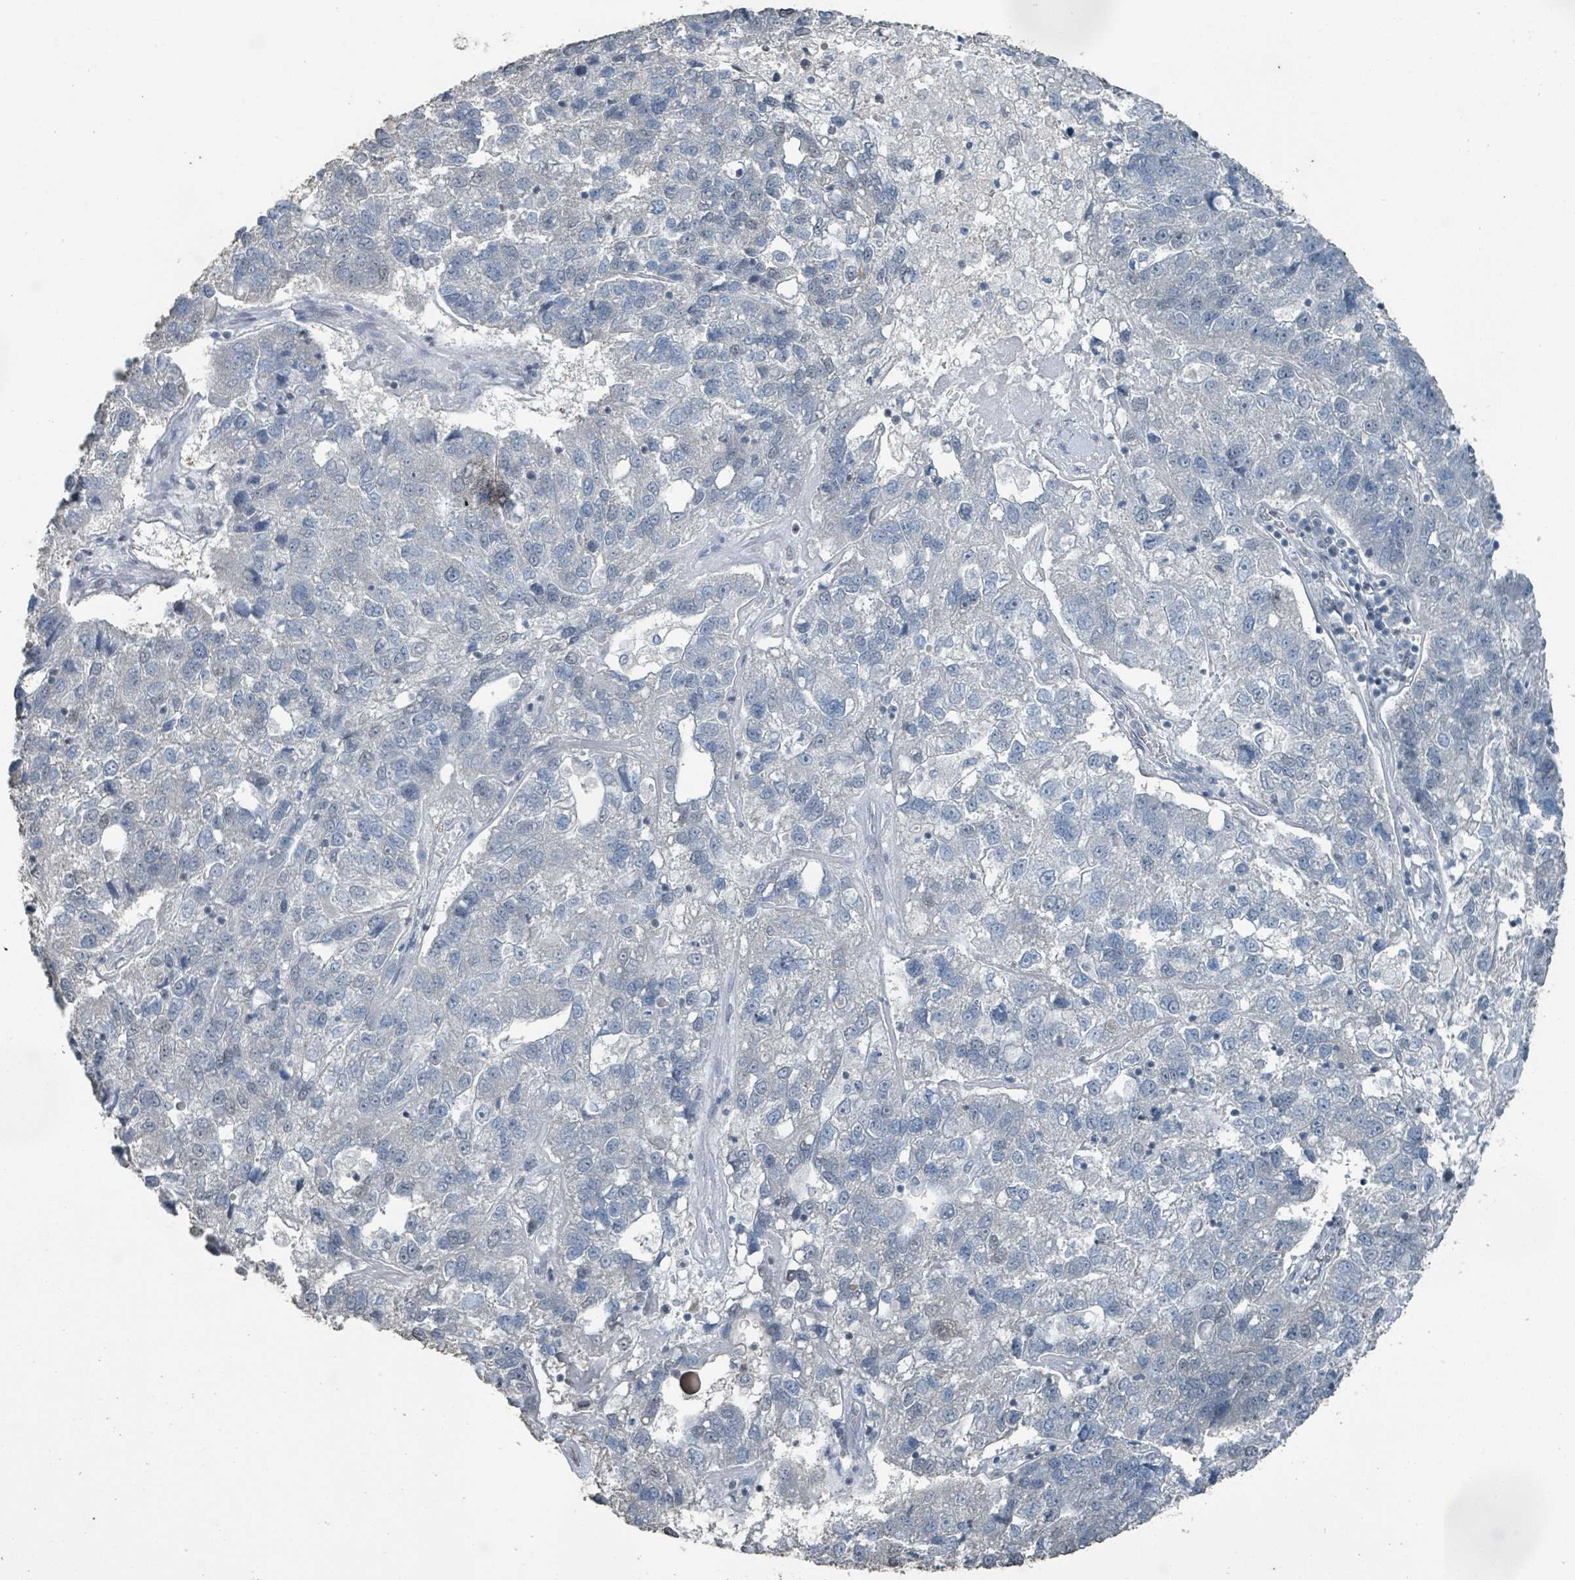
{"staining": {"intensity": "negative", "quantity": "none", "location": "none"}, "tissue": "pancreatic cancer", "cell_type": "Tumor cells", "image_type": "cancer", "snomed": [{"axis": "morphology", "description": "Adenocarcinoma, NOS"}, {"axis": "topography", "description": "Pancreas"}], "caption": "Tumor cells are negative for brown protein staining in pancreatic cancer. The staining was performed using DAB (3,3'-diaminobenzidine) to visualize the protein expression in brown, while the nuclei were stained in blue with hematoxylin (Magnification: 20x).", "gene": "PHIP", "patient": {"sex": "female", "age": 61}}